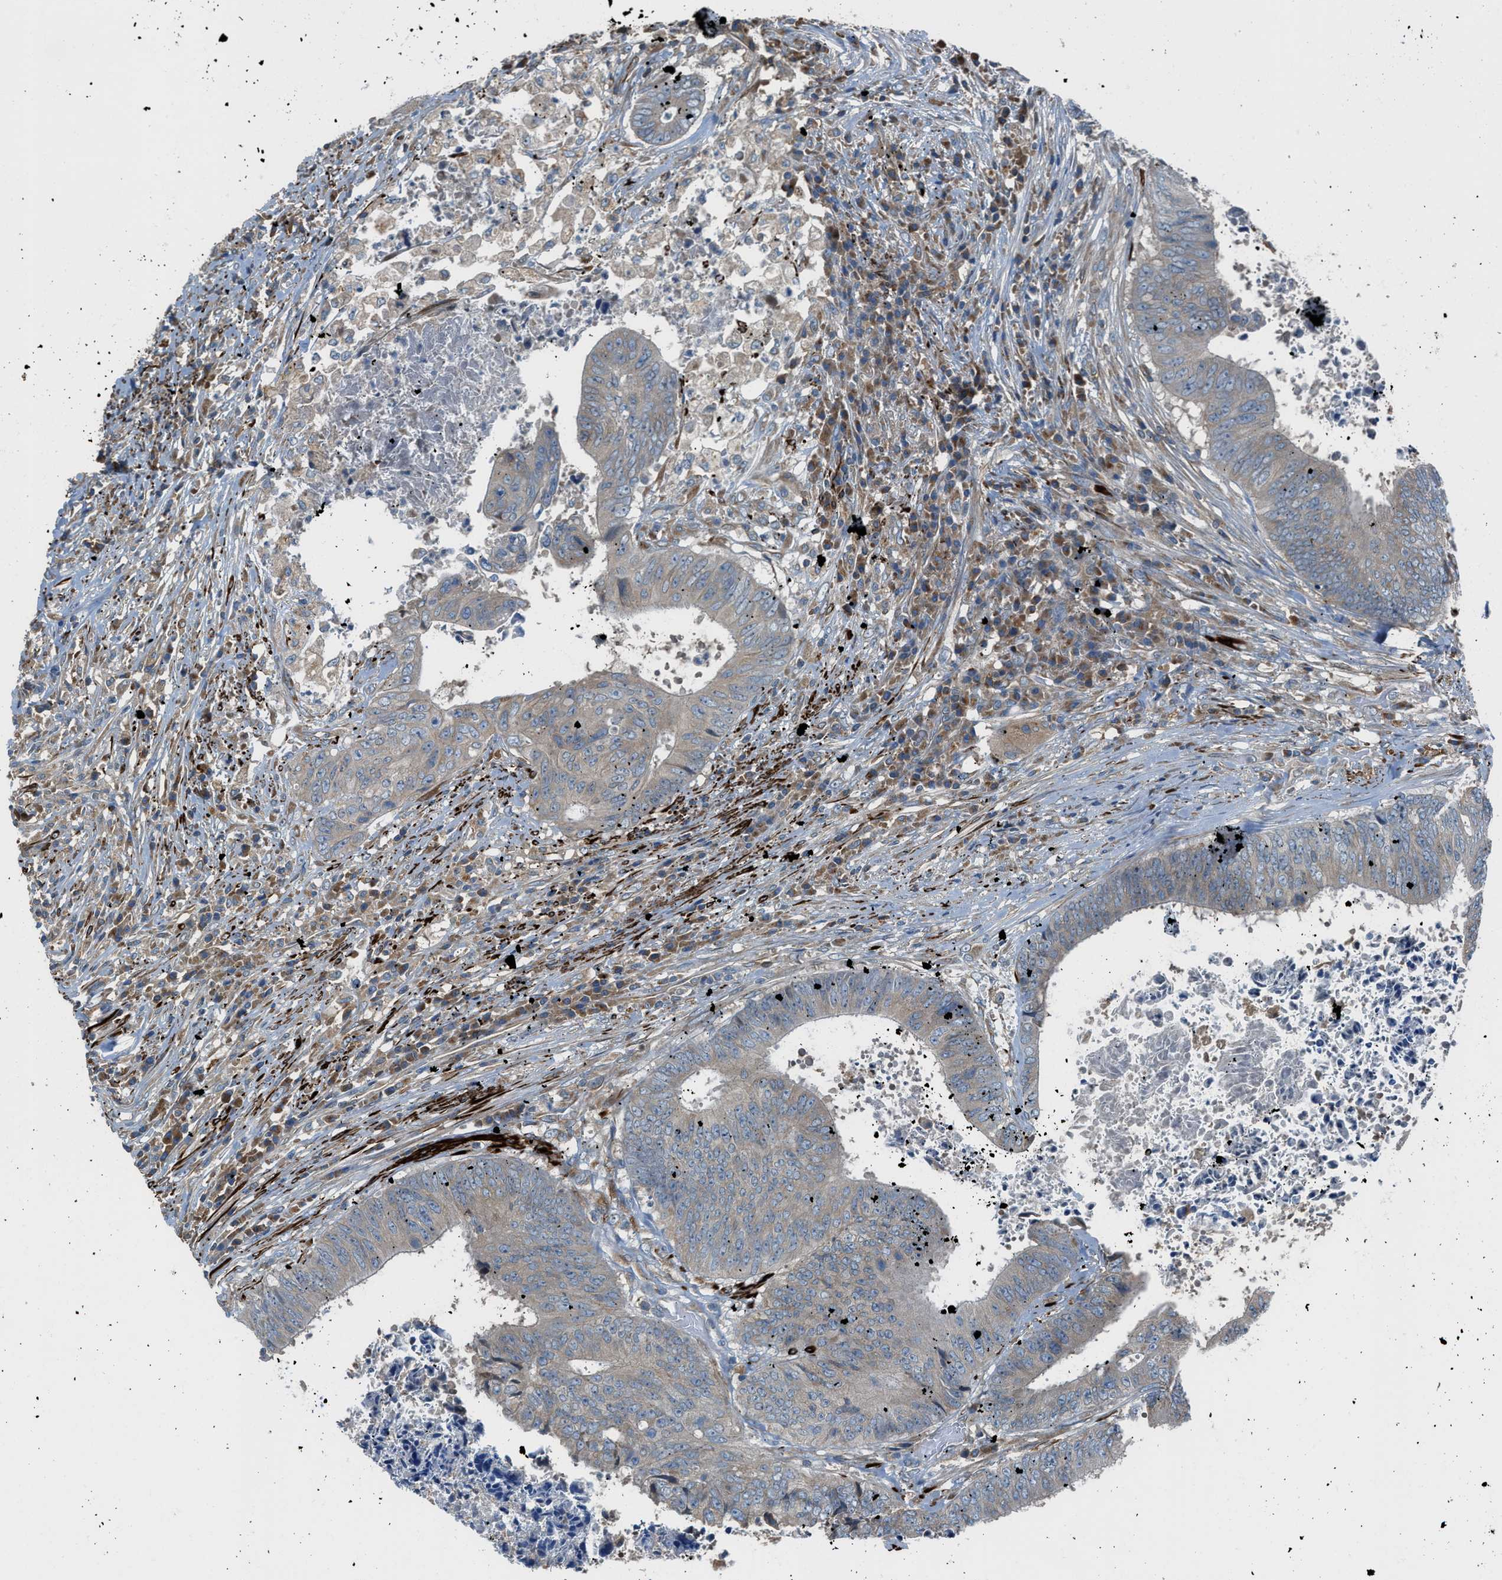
{"staining": {"intensity": "weak", "quantity": "<25%", "location": "cytoplasmic/membranous"}, "tissue": "colorectal cancer", "cell_type": "Tumor cells", "image_type": "cancer", "snomed": [{"axis": "morphology", "description": "Adenocarcinoma, NOS"}, {"axis": "topography", "description": "Rectum"}], "caption": "Human colorectal cancer (adenocarcinoma) stained for a protein using immunohistochemistry exhibits no expression in tumor cells.", "gene": "LMBR1", "patient": {"sex": "male", "age": 72}}